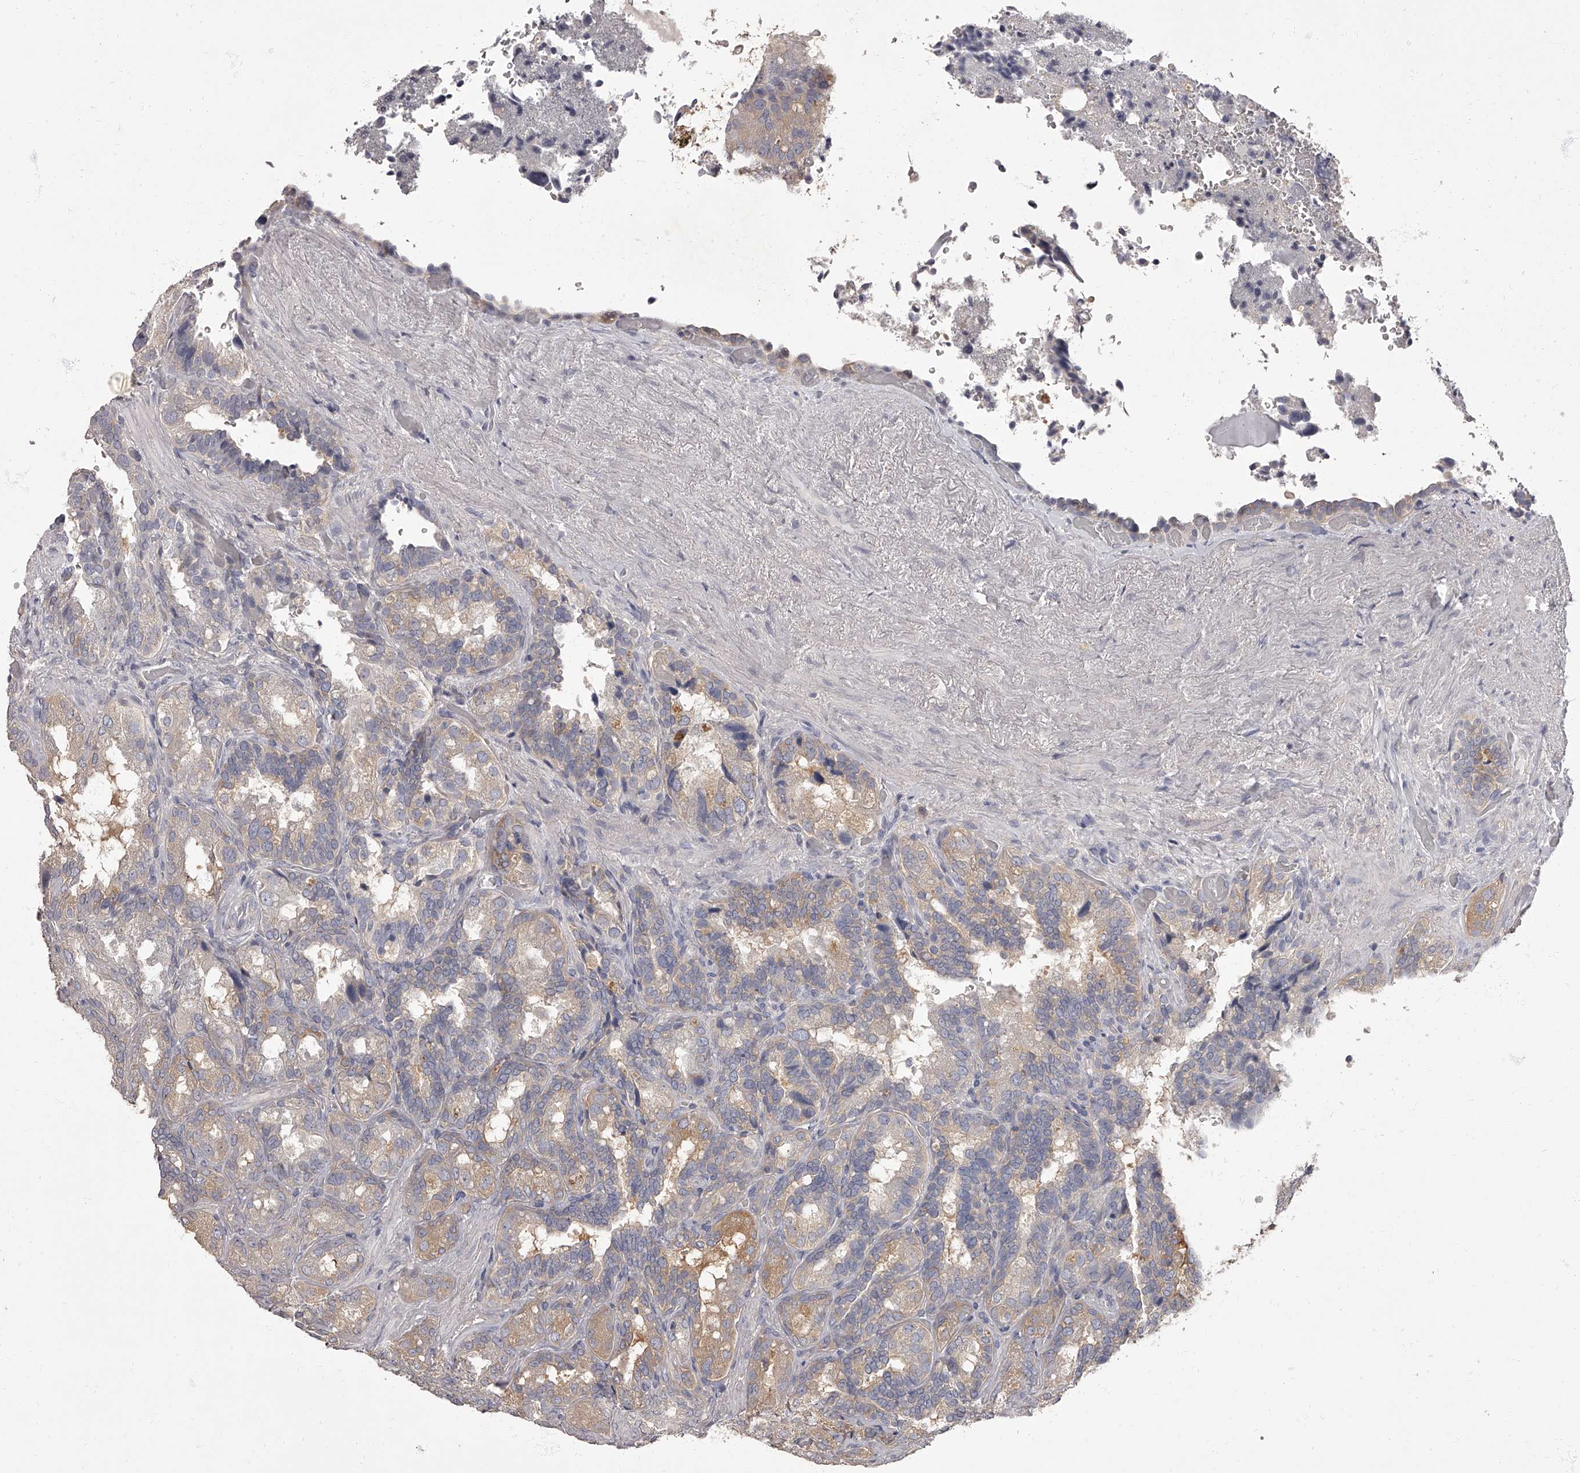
{"staining": {"intensity": "moderate", "quantity": "25%-75%", "location": "cytoplasmic/membranous"}, "tissue": "seminal vesicle", "cell_type": "Glandular cells", "image_type": "normal", "snomed": [{"axis": "morphology", "description": "Normal tissue, NOS"}, {"axis": "topography", "description": "Seminal veicle"}, {"axis": "topography", "description": "Peripheral nerve tissue"}], "caption": "Seminal vesicle stained for a protein exhibits moderate cytoplasmic/membranous positivity in glandular cells. (Stains: DAB in brown, nuclei in blue, Microscopy: brightfield microscopy at high magnification).", "gene": "APEH", "patient": {"sex": "male", "age": 63}}